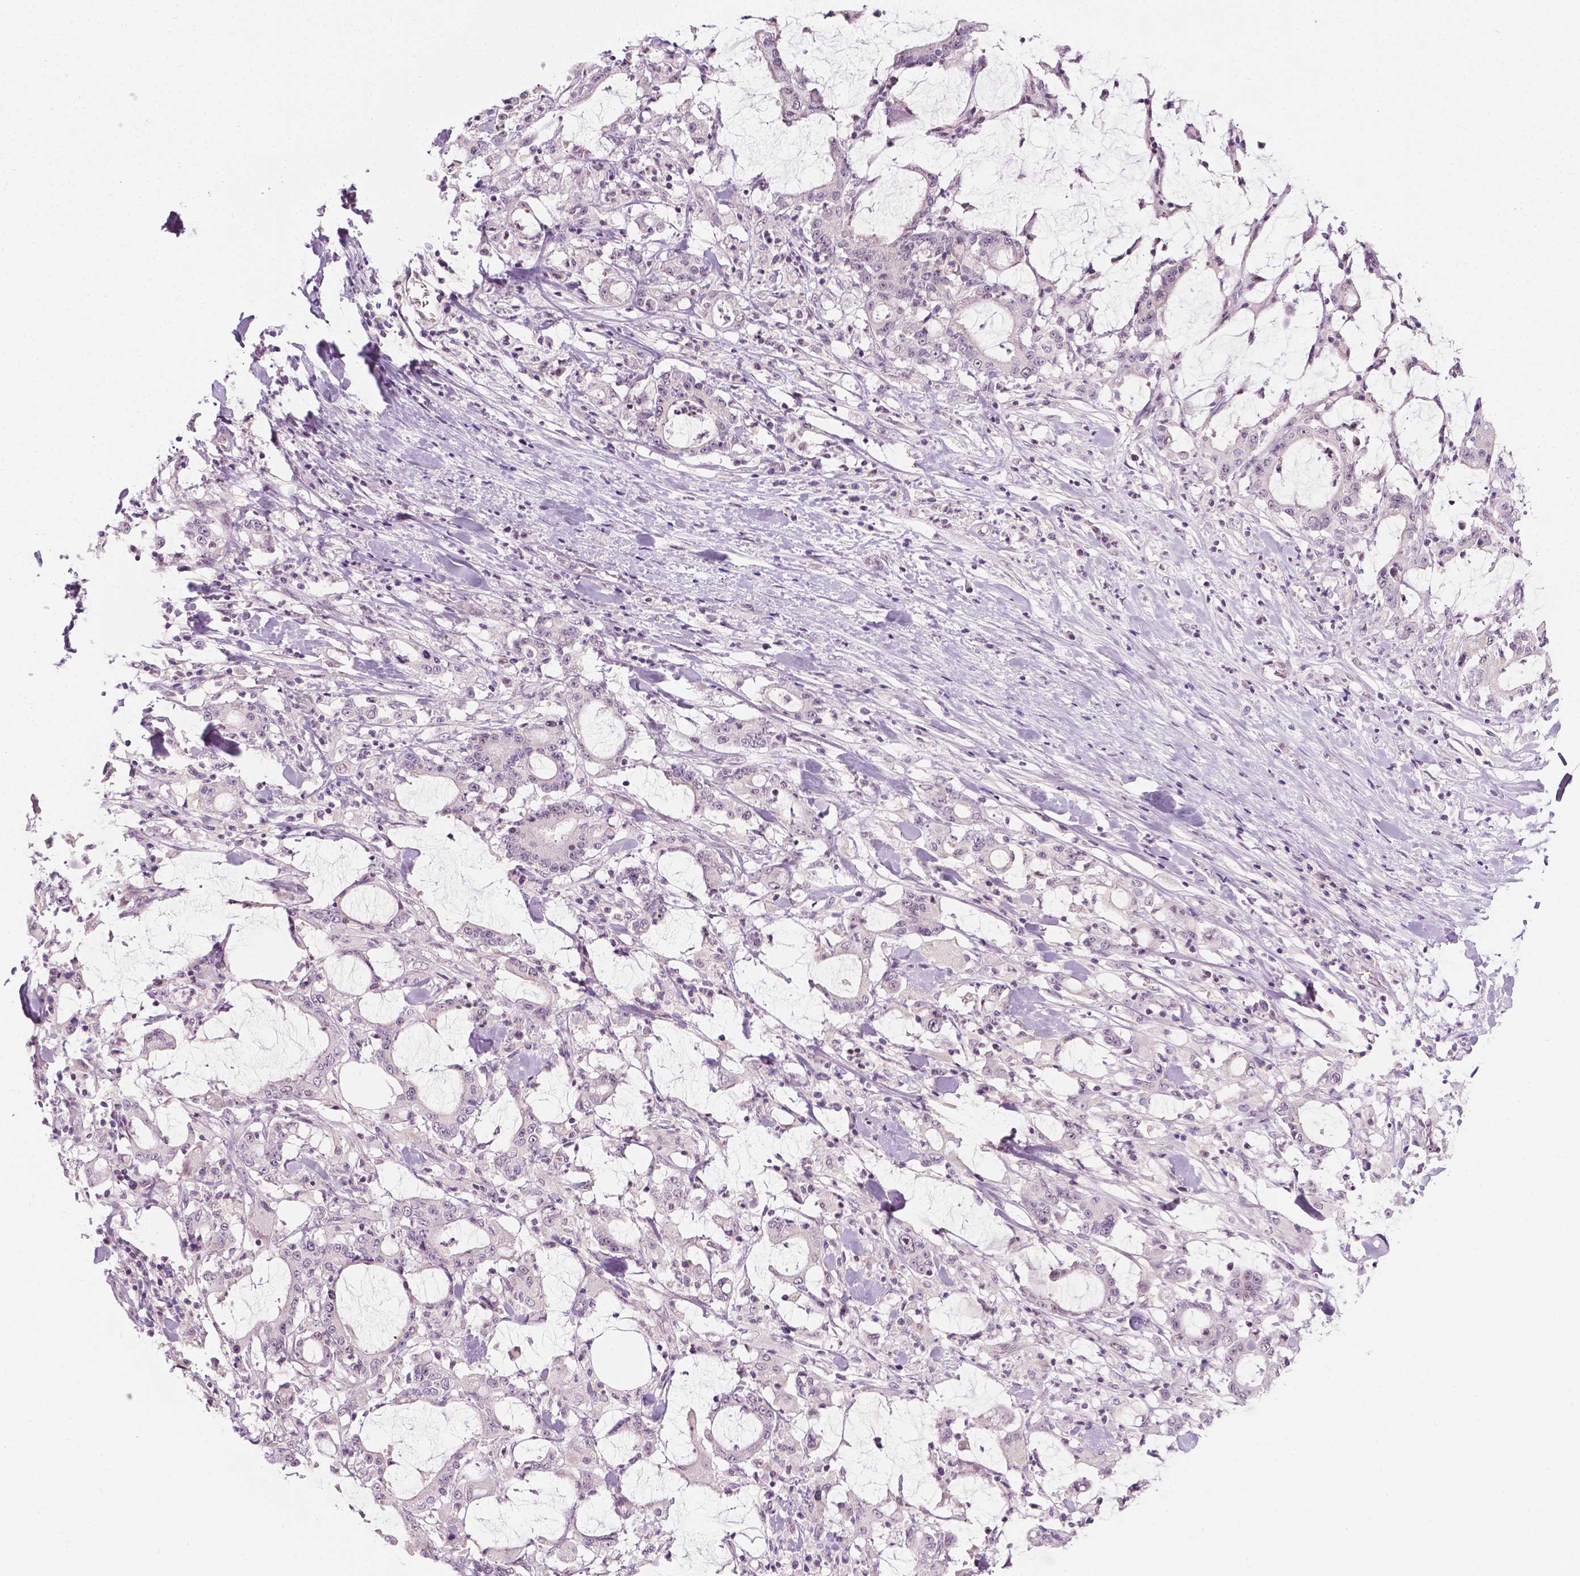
{"staining": {"intensity": "negative", "quantity": "none", "location": "none"}, "tissue": "stomach cancer", "cell_type": "Tumor cells", "image_type": "cancer", "snomed": [{"axis": "morphology", "description": "Adenocarcinoma, NOS"}, {"axis": "topography", "description": "Stomach, upper"}], "caption": "The immunohistochemistry (IHC) histopathology image has no significant expression in tumor cells of stomach adenocarcinoma tissue.", "gene": "DENND4A", "patient": {"sex": "male", "age": 68}}